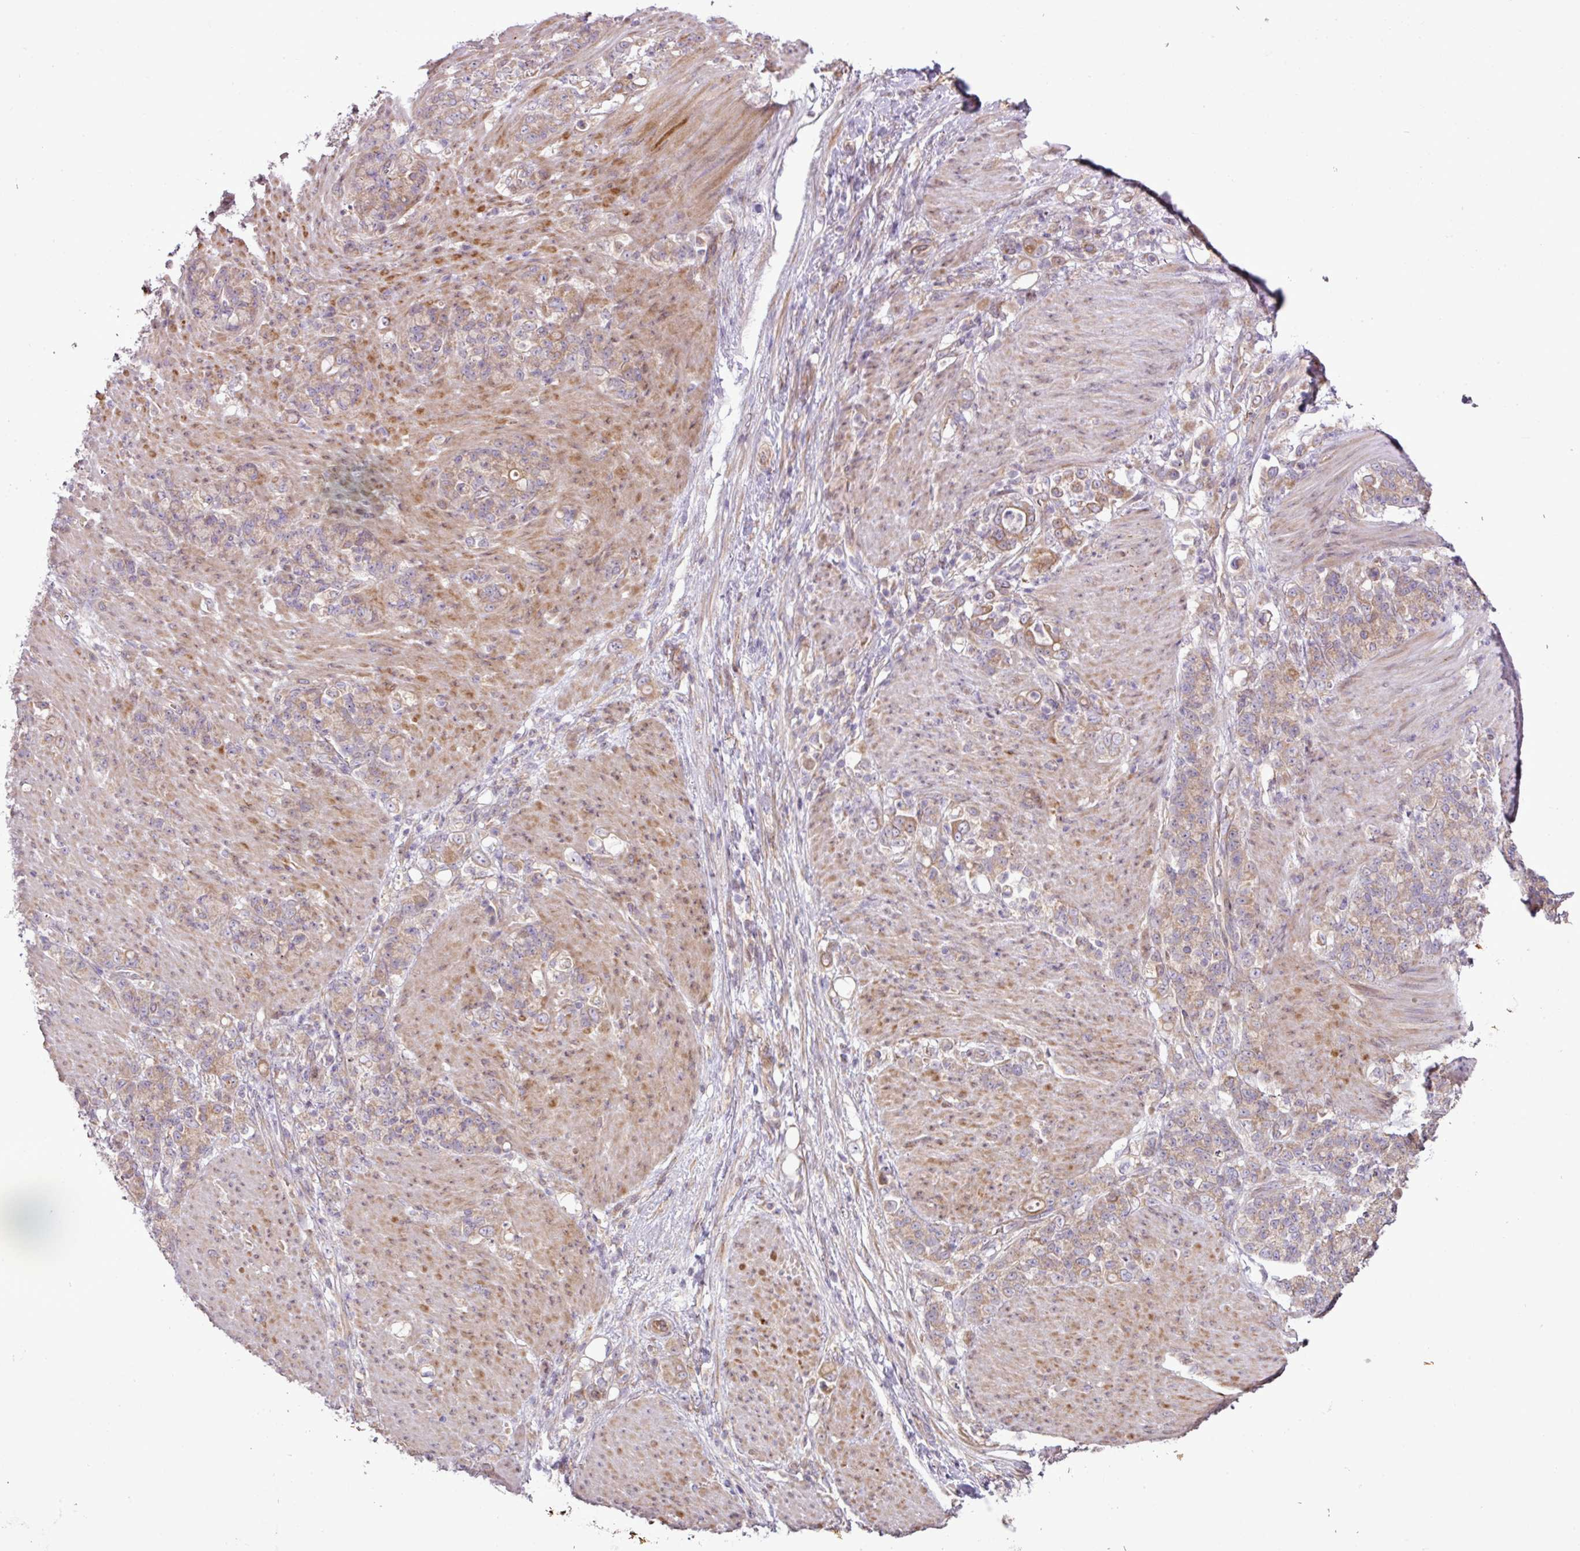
{"staining": {"intensity": "weak", "quantity": "25%-75%", "location": "cytoplasmic/membranous"}, "tissue": "stomach cancer", "cell_type": "Tumor cells", "image_type": "cancer", "snomed": [{"axis": "morphology", "description": "Adenocarcinoma, NOS"}, {"axis": "topography", "description": "Stomach"}], "caption": "Brown immunohistochemical staining in stomach adenocarcinoma displays weak cytoplasmic/membranous staining in about 25%-75% of tumor cells.", "gene": "COX18", "patient": {"sex": "female", "age": 79}}